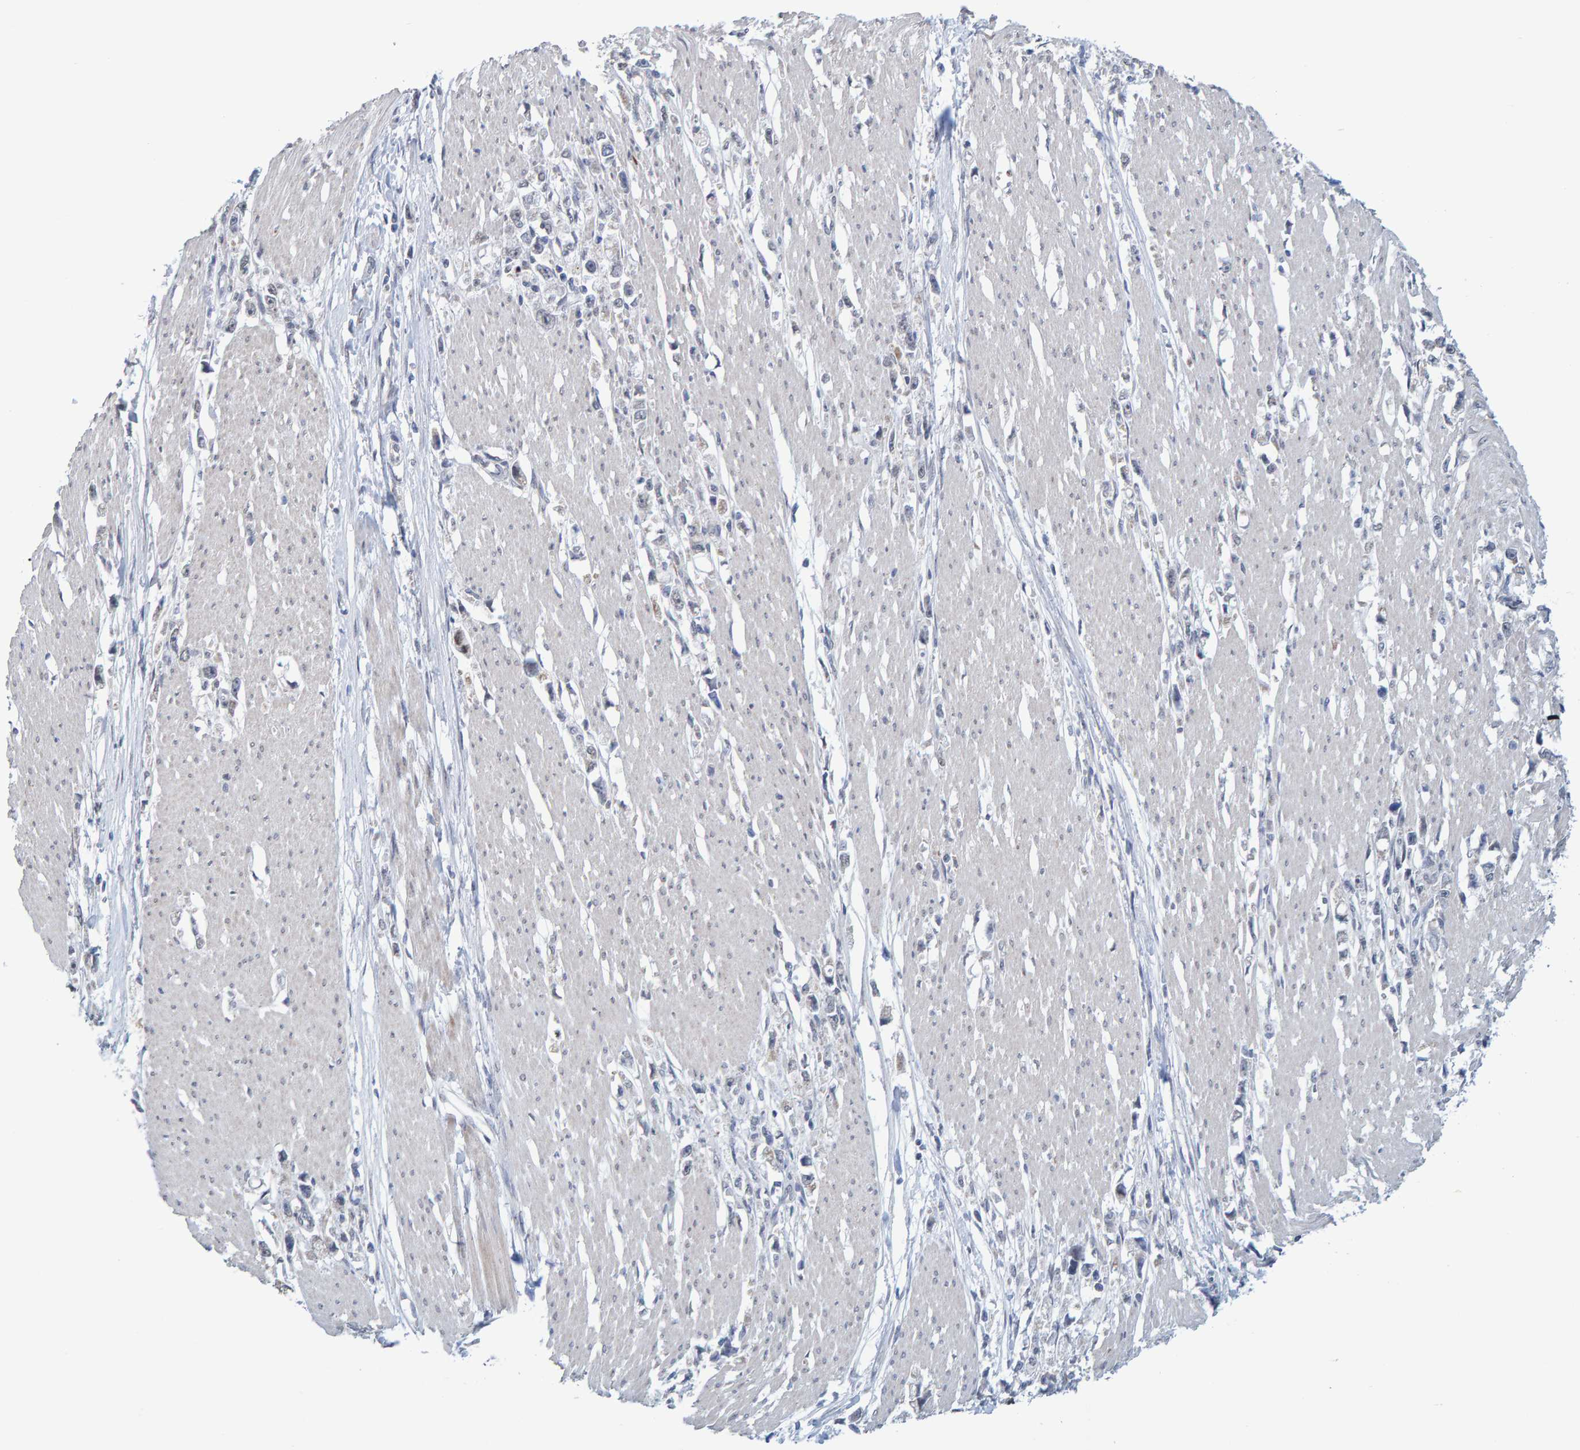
{"staining": {"intensity": "negative", "quantity": "none", "location": "none"}, "tissue": "stomach cancer", "cell_type": "Tumor cells", "image_type": "cancer", "snomed": [{"axis": "morphology", "description": "Adenocarcinoma, NOS"}, {"axis": "topography", "description": "Stomach"}], "caption": "This micrograph is of adenocarcinoma (stomach) stained with immunohistochemistry (IHC) to label a protein in brown with the nuclei are counter-stained blue. There is no positivity in tumor cells.", "gene": "USP43", "patient": {"sex": "female", "age": 59}}